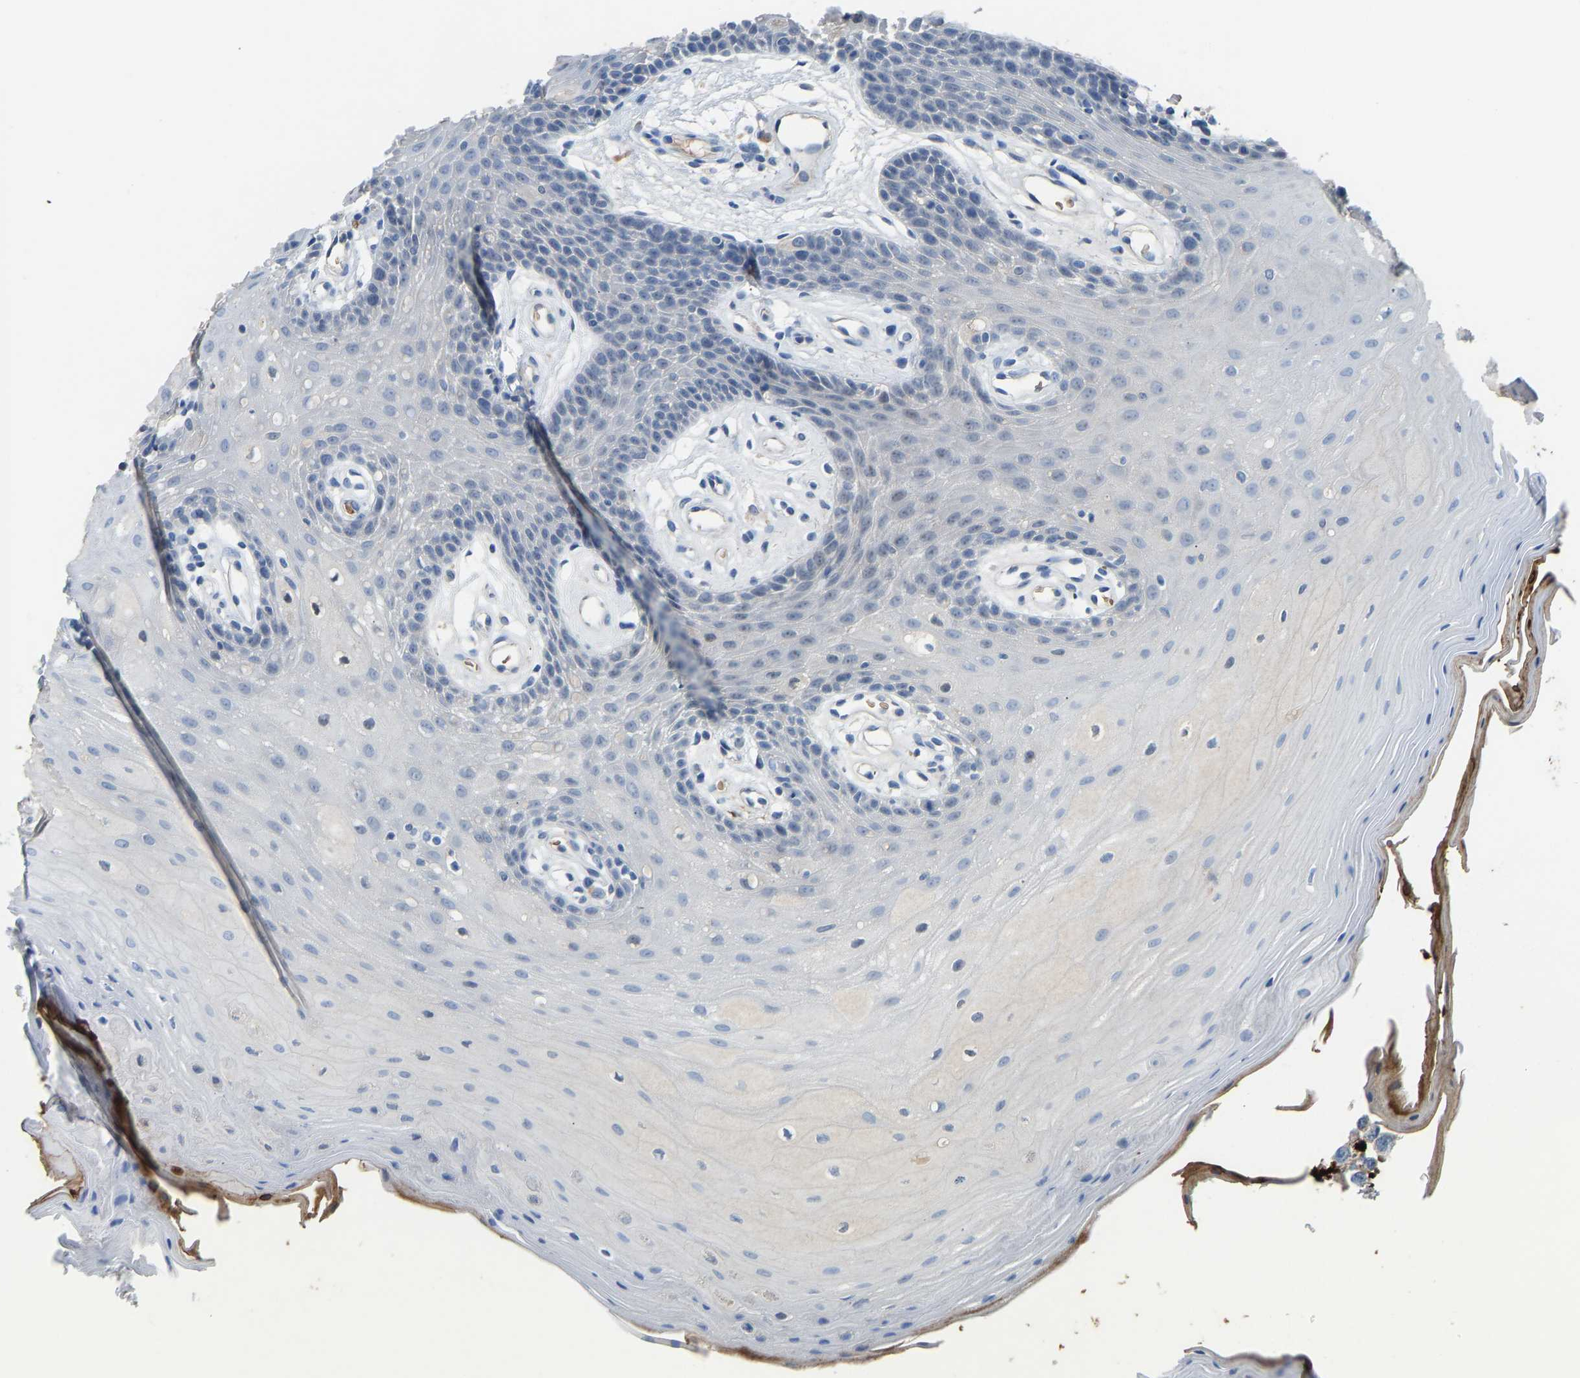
{"staining": {"intensity": "negative", "quantity": "none", "location": "none"}, "tissue": "oral mucosa", "cell_type": "Squamous epithelial cells", "image_type": "normal", "snomed": [{"axis": "morphology", "description": "Normal tissue, NOS"}, {"axis": "morphology", "description": "Squamous cell carcinoma, NOS"}, {"axis": "topography", "description": "Oral tissue"}, {"axis": "topography", "description": "Head-Neck"}], "caption": "An image of oral mucosa stained for a protein displays no brown staining in squamous epithelial cells. (DAB (3,3'-diaminobenzidine) IHC visualized using brightfield microscopy, high magnification).", "gene": "PIGS", "patient": {"sex": "male", "age": 71}}